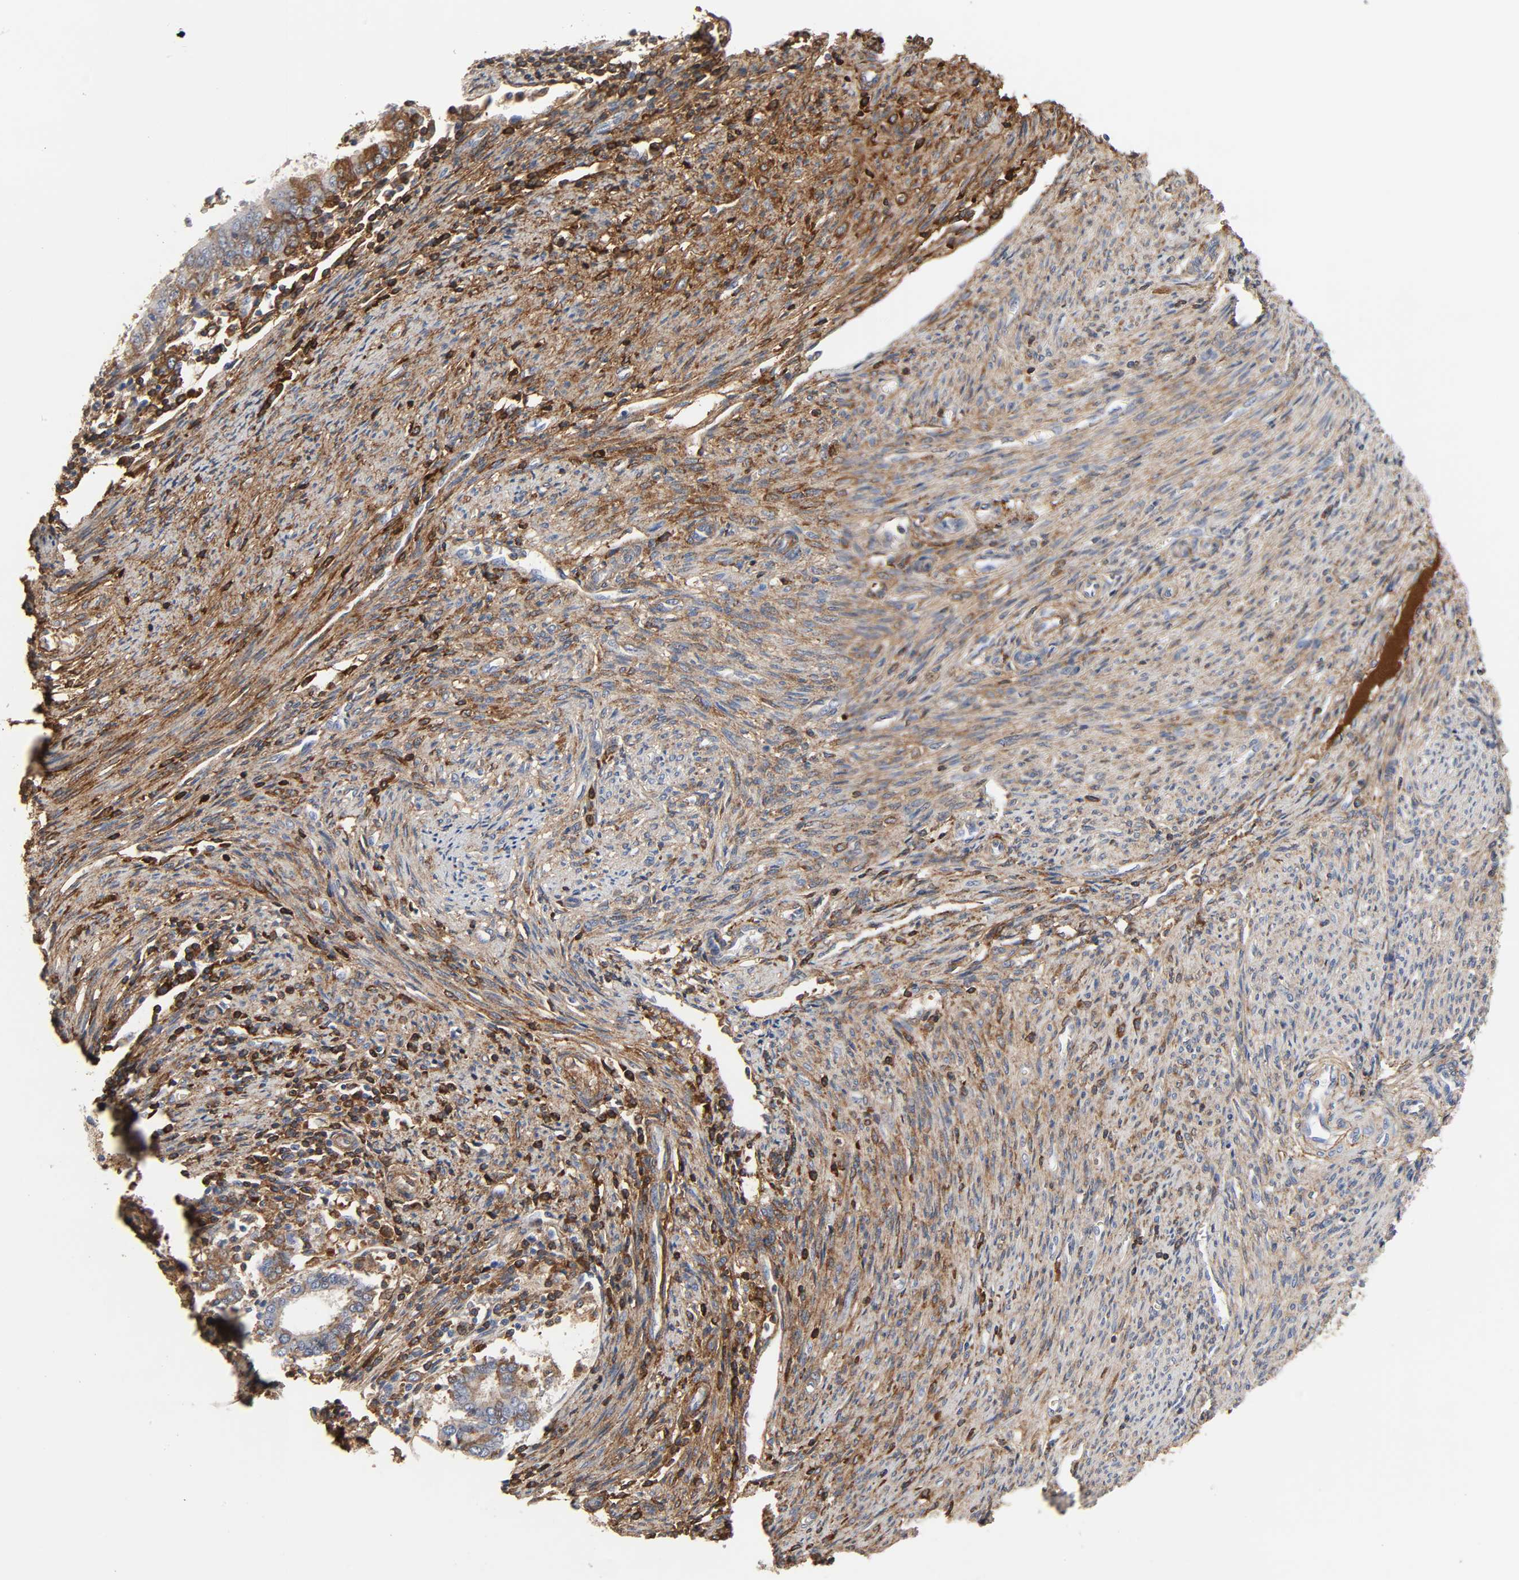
{"staining": {"intensity": "moderate", "quantity": "25%-75%", "location": "cytoplasmic/membranous"}, "tissue": "endometrial cancer", "cell_type": "Tumor cells", "image_type": "cancer", "snomed": [{"axis": "morphology", "description": "Adenocarcinoma, NOS"}, {"axis": "topography", "description": "Uterus"}], "caption": "Tumor cells demonstrate medium levels of moderate cytoplasmic/membranous positivity in about 25%-75% of cells in endometrial cancer (adenocarcinoma). The staining is performed using DAB brown chromogen to label protein expression. The nuclei are counter-stained blue using hematoxylin.", "gene": "FBLN1", "patient": {"sex": "female", "age": 83}}